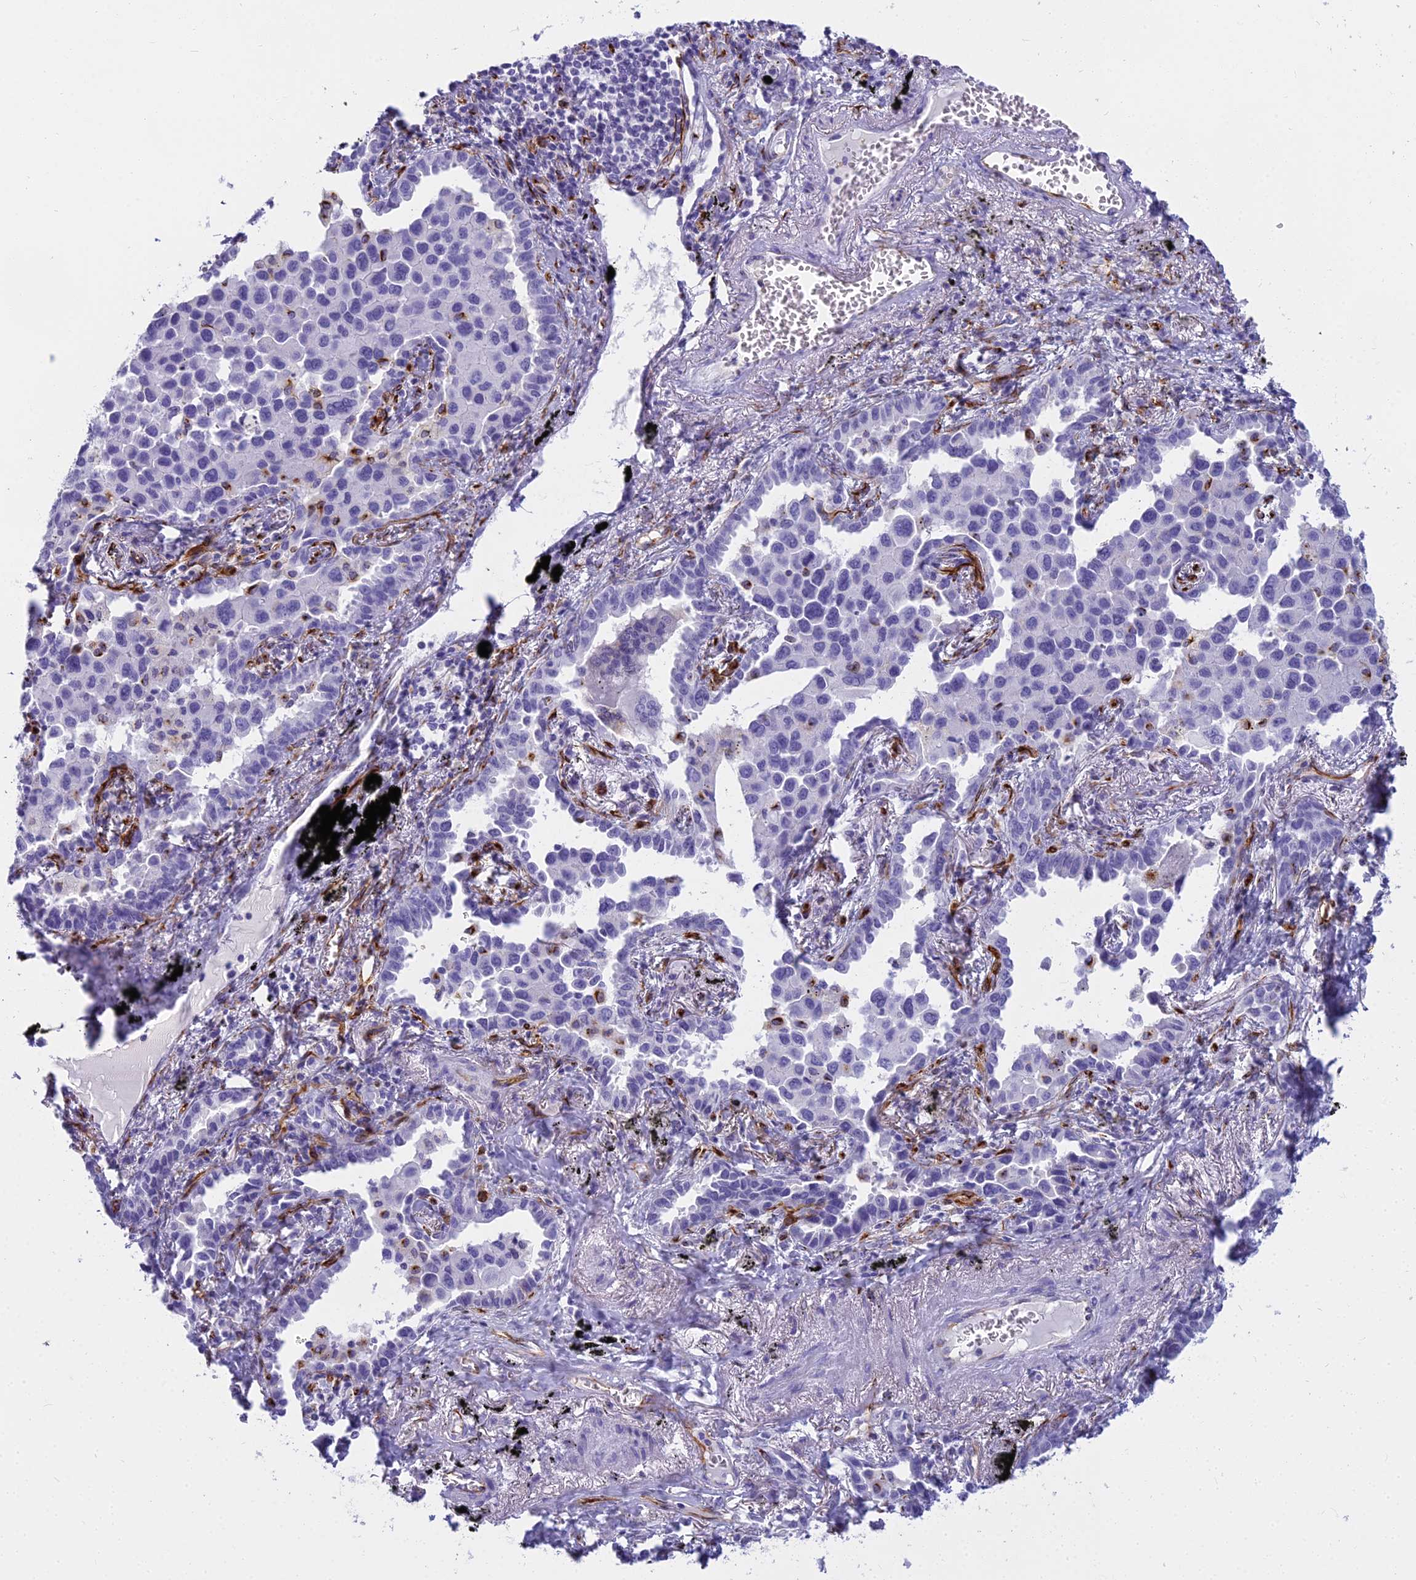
{"staining": {"intensity": "negative", "quantity": "none", "location": "none"}, "tissue": "lung cancer", "cell_type": "Tumor cells", "image_type": "cancer", "snomed": [{"axis": "morphology", "description": "Adenocarcinoma, NOS"}, {"axis": "topography", "description": "Lung"}], "caption": "Immunohistochemical staining of lung cancer exhibits no significant expression in tumor cells.", "gene": "EVI2A", "patient": {"sex": "male", "age": 67}}